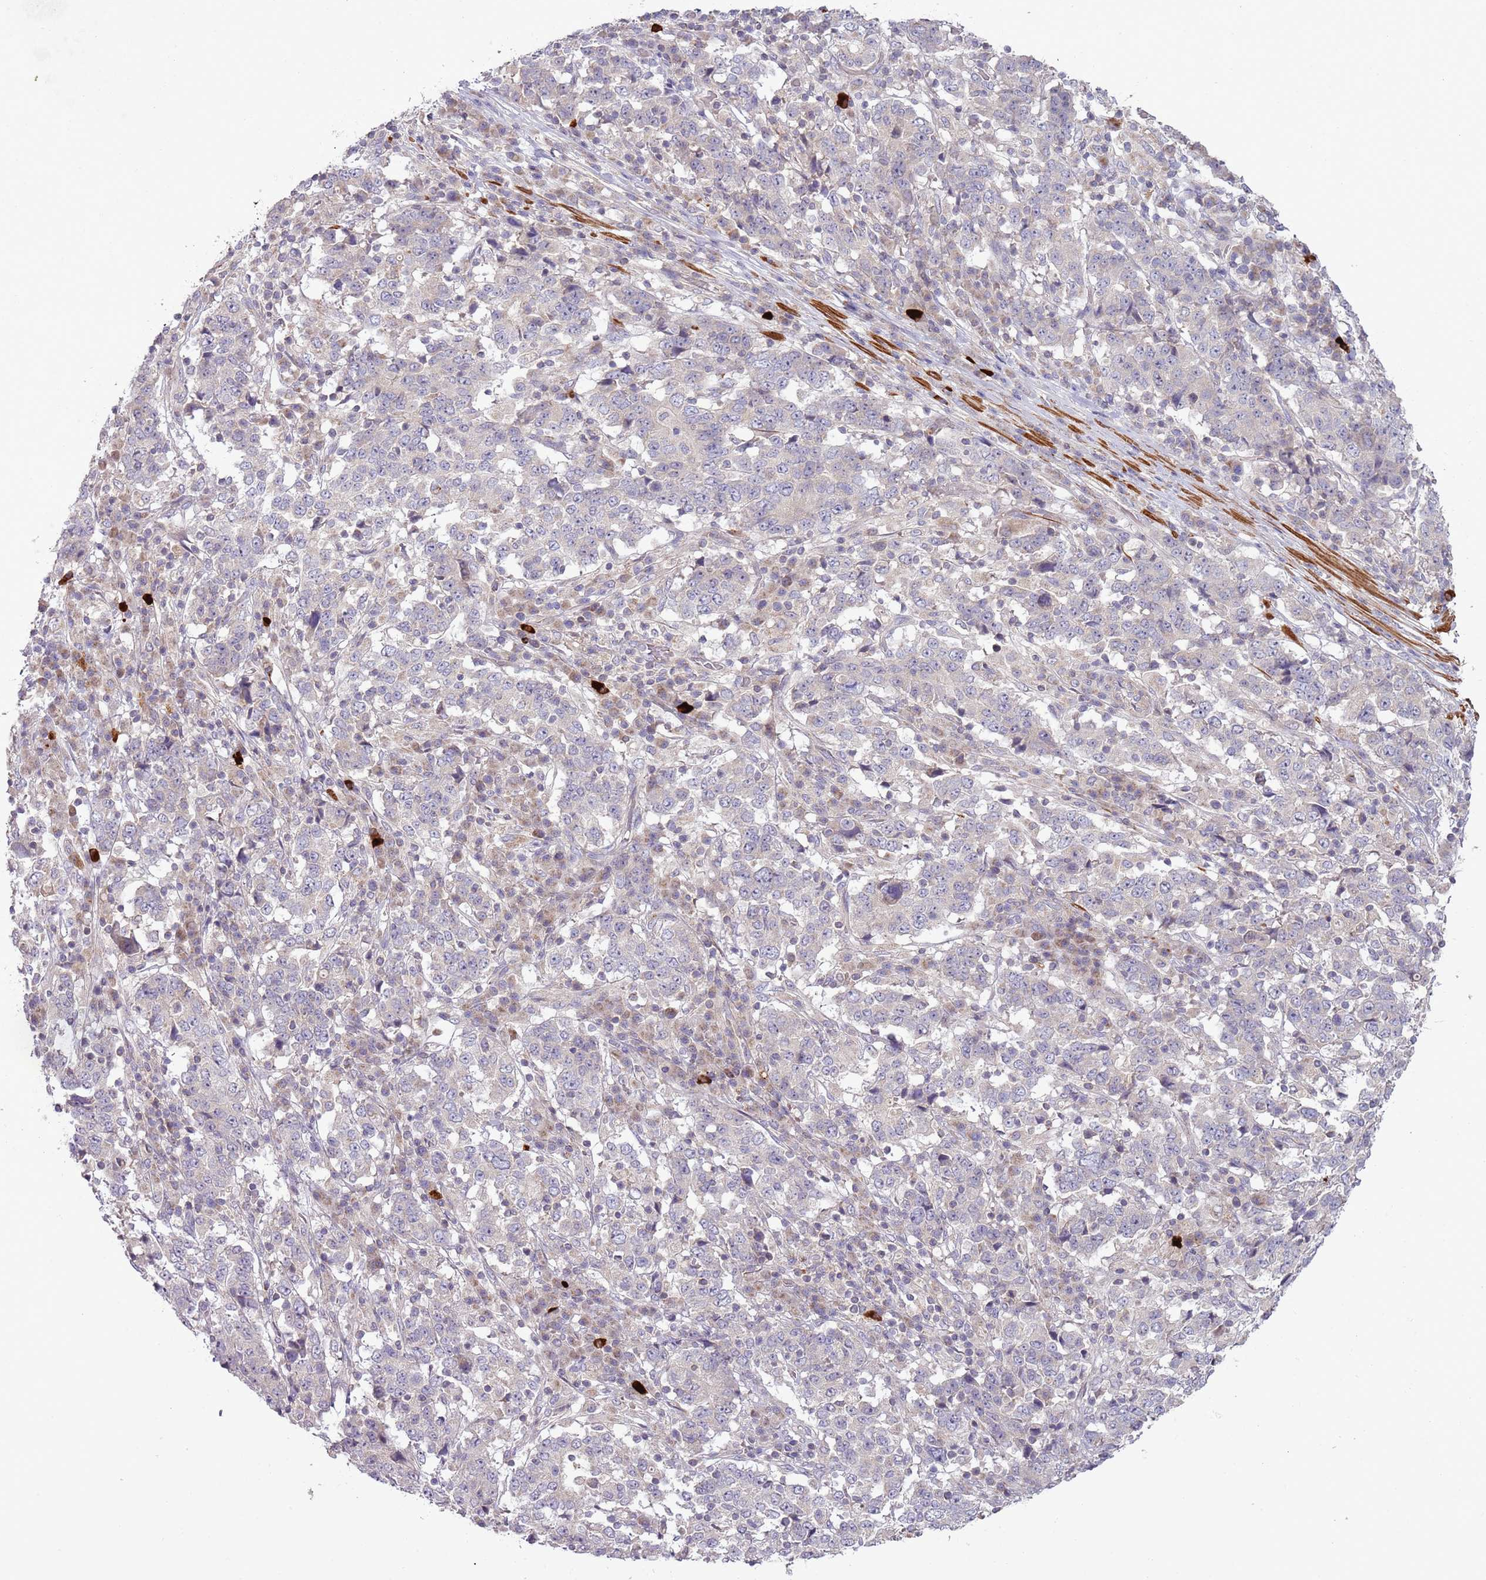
{"staining": {"intensity": "negative", "quantity": "none", "location": "none"}, "tissue": "stomach cancer", "cell_type": "Tumor cells", "image_type": "cancer", "snomed": [{"axis": "morphology", "description": "Adenocarcinoma, NOS"}, {"axis": "topography", "description": "Stomach"}], "caption": "Human adenocarcinoma (stomach) stained for a protein using immunohistochemistry displays no expression in tumor cells.", "gene": "DTD2", "patient": {"sex": "male", "age": 59}}